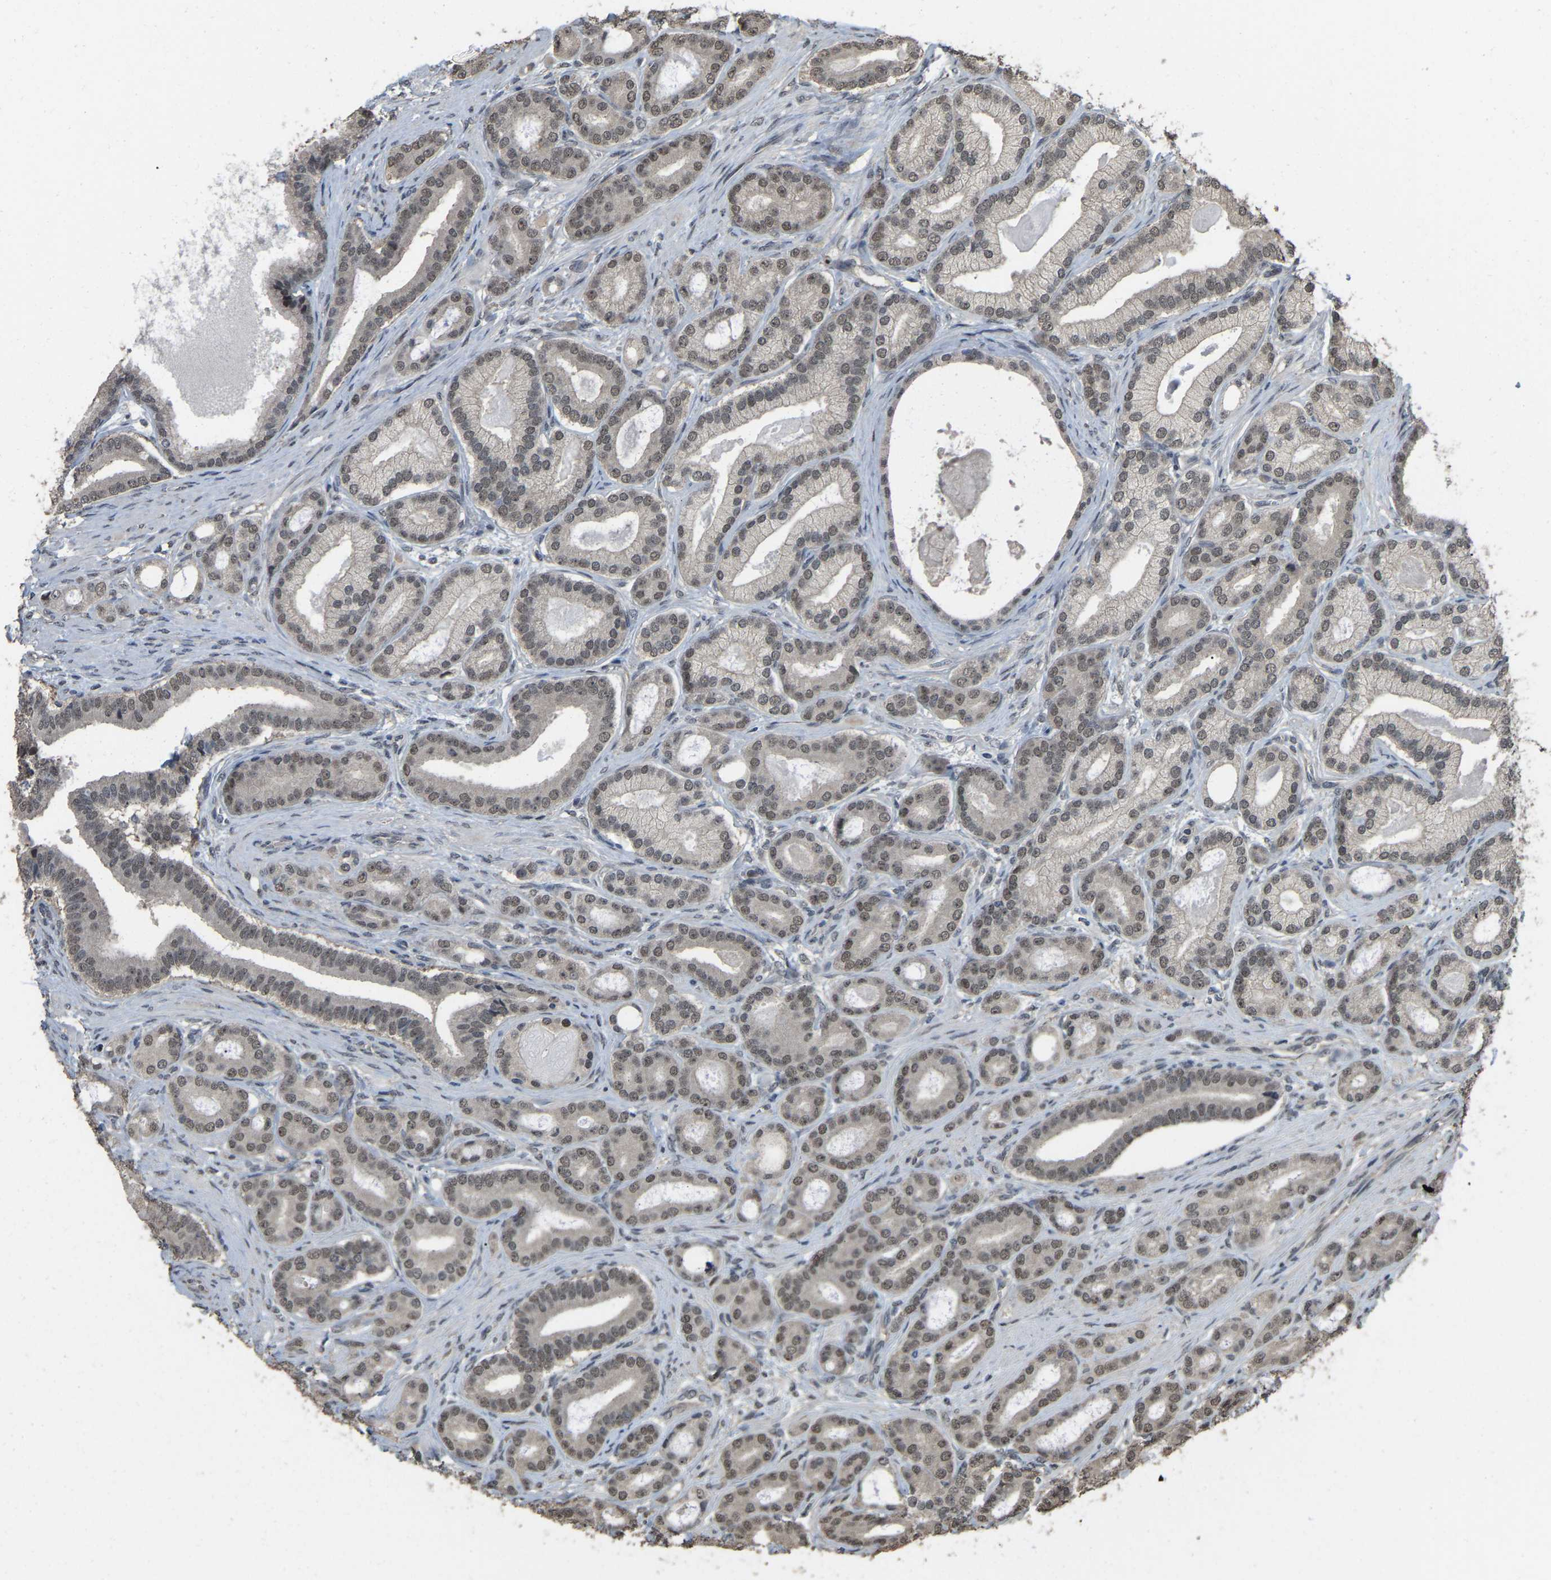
{"staining": {"intensity": "weak", "quantity": ">75%", "location": "nuclear"}, "tissue": "prostate cancer", "cell_type": "Tumor cells", "image_type": "cancer", "snomed": [{"axis": "morphology", "description": "Adenocarcinoma, High grade"}, {"axis": "topography", "description": "Prostate"}], "caption": "A high-resolution micrograph shows IHC staining of prostate cancer, which demonstrates weak nuclear positivity in about >75% of tumor cells. Using DAB (brown) and hematoxylin (blue) stains, captured at high magnification using brightfield microscopy.", "gene": "ARHGAP23", "patient": {"sex": "male", "age": 60}}